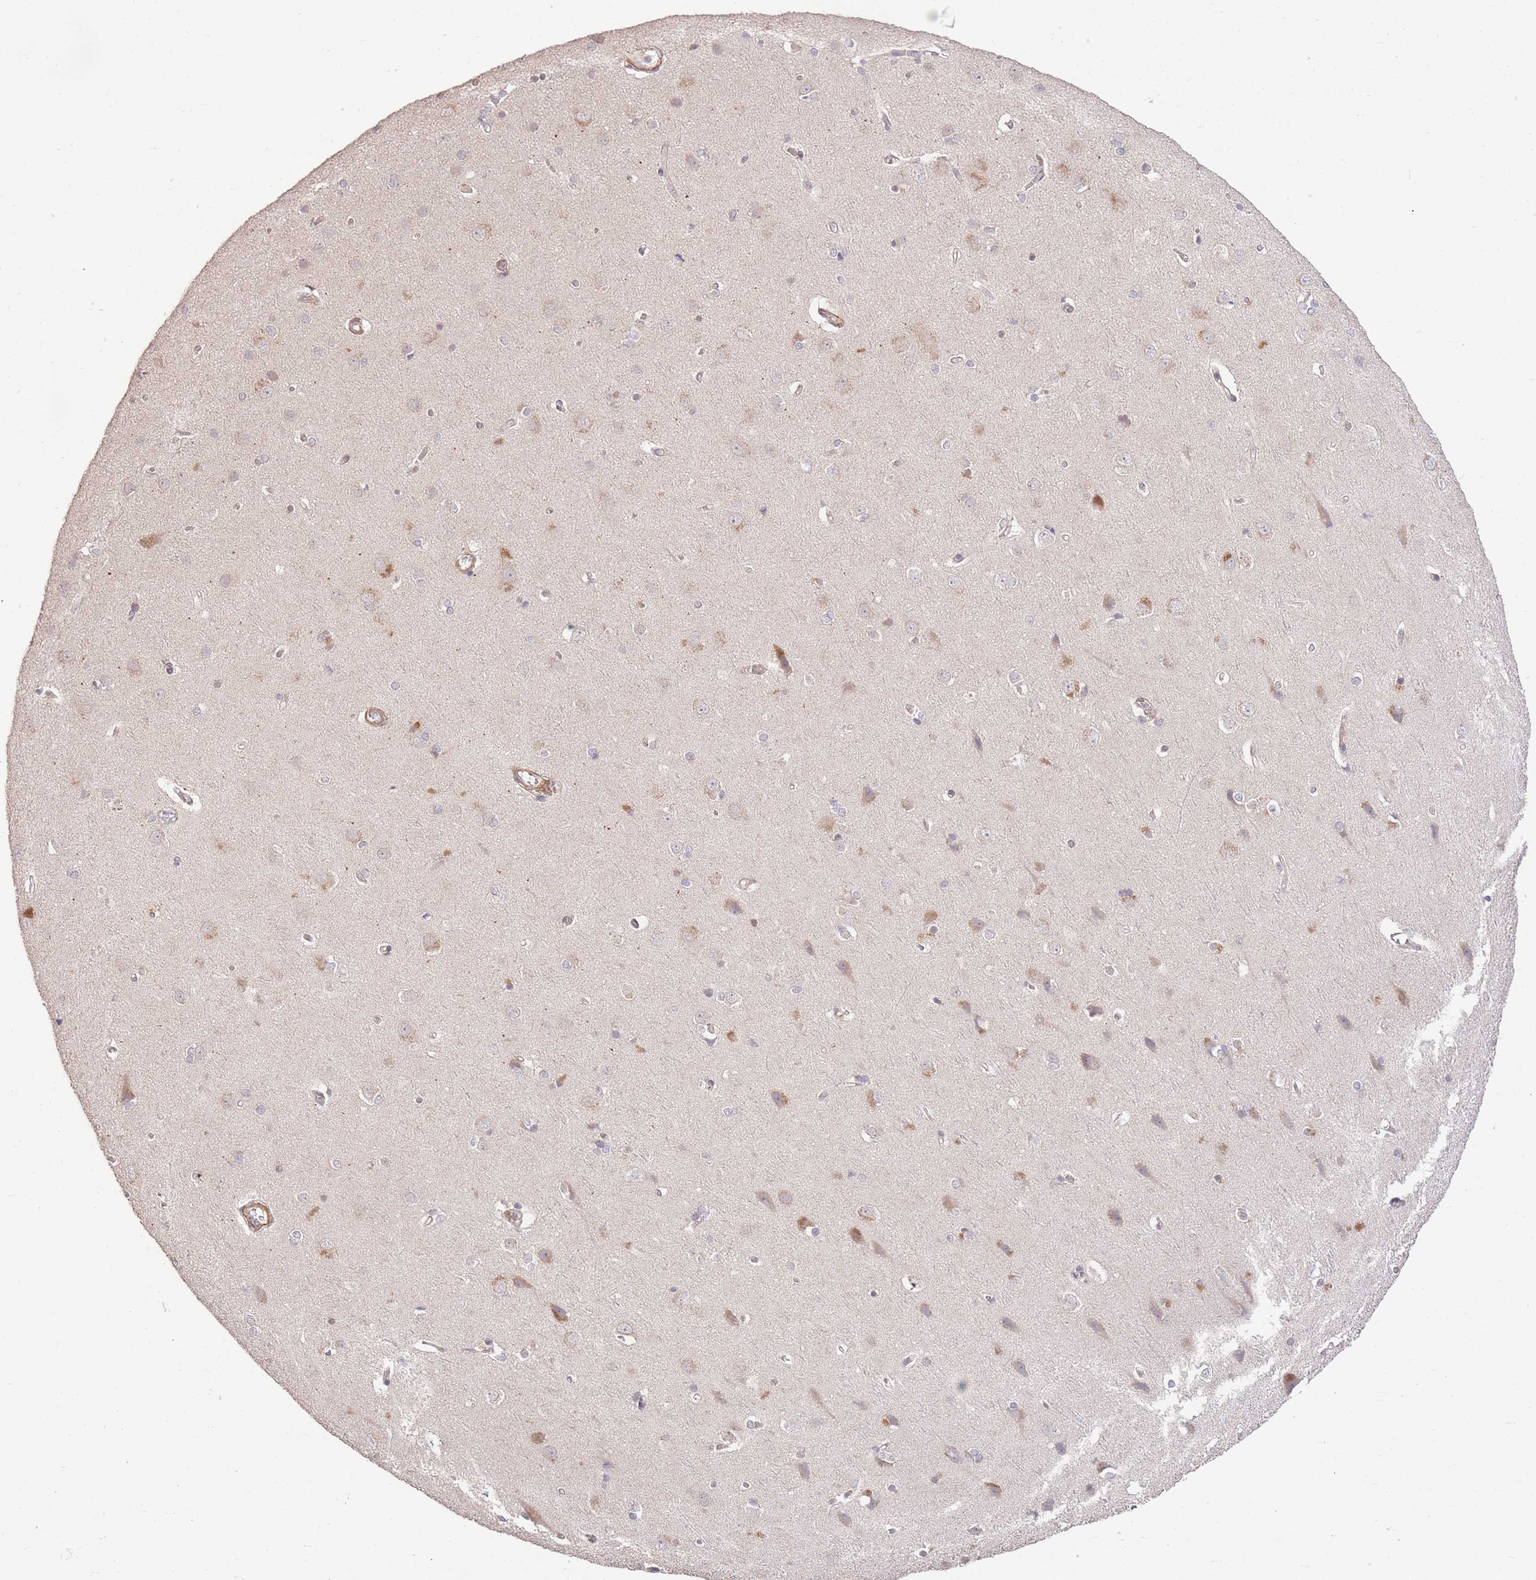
{"staining": {"intensity": "moderate", "quantity": ">75%", "location": "cytoplasmic/membranous"}, "tissue": "cerebral cortex", "cell_type": "Endothelial cells", "image_type": "normal", "snomed": [{"axis": "morphology", "description": "Normal tissue, NOS"}, {"axis": "topography", "description": "Cerebral cortex"}], "caption": "Immunohistochemistry (IHC) staining of benign cerebral cortex, which reveals medium levels of moderate cytoplasmic/membranous expression in approximately >75% of endothelial cells indicating moderate cytoplasmic/membranous protein expression. The staining was performed using DAB (3,3'-diaminobenzidine) (brown) for protein detection and nuclei were counterstained in hematoxylin (blue).", "gene": "ELOA2", "patient": {"sex": "male", "age": 37}}